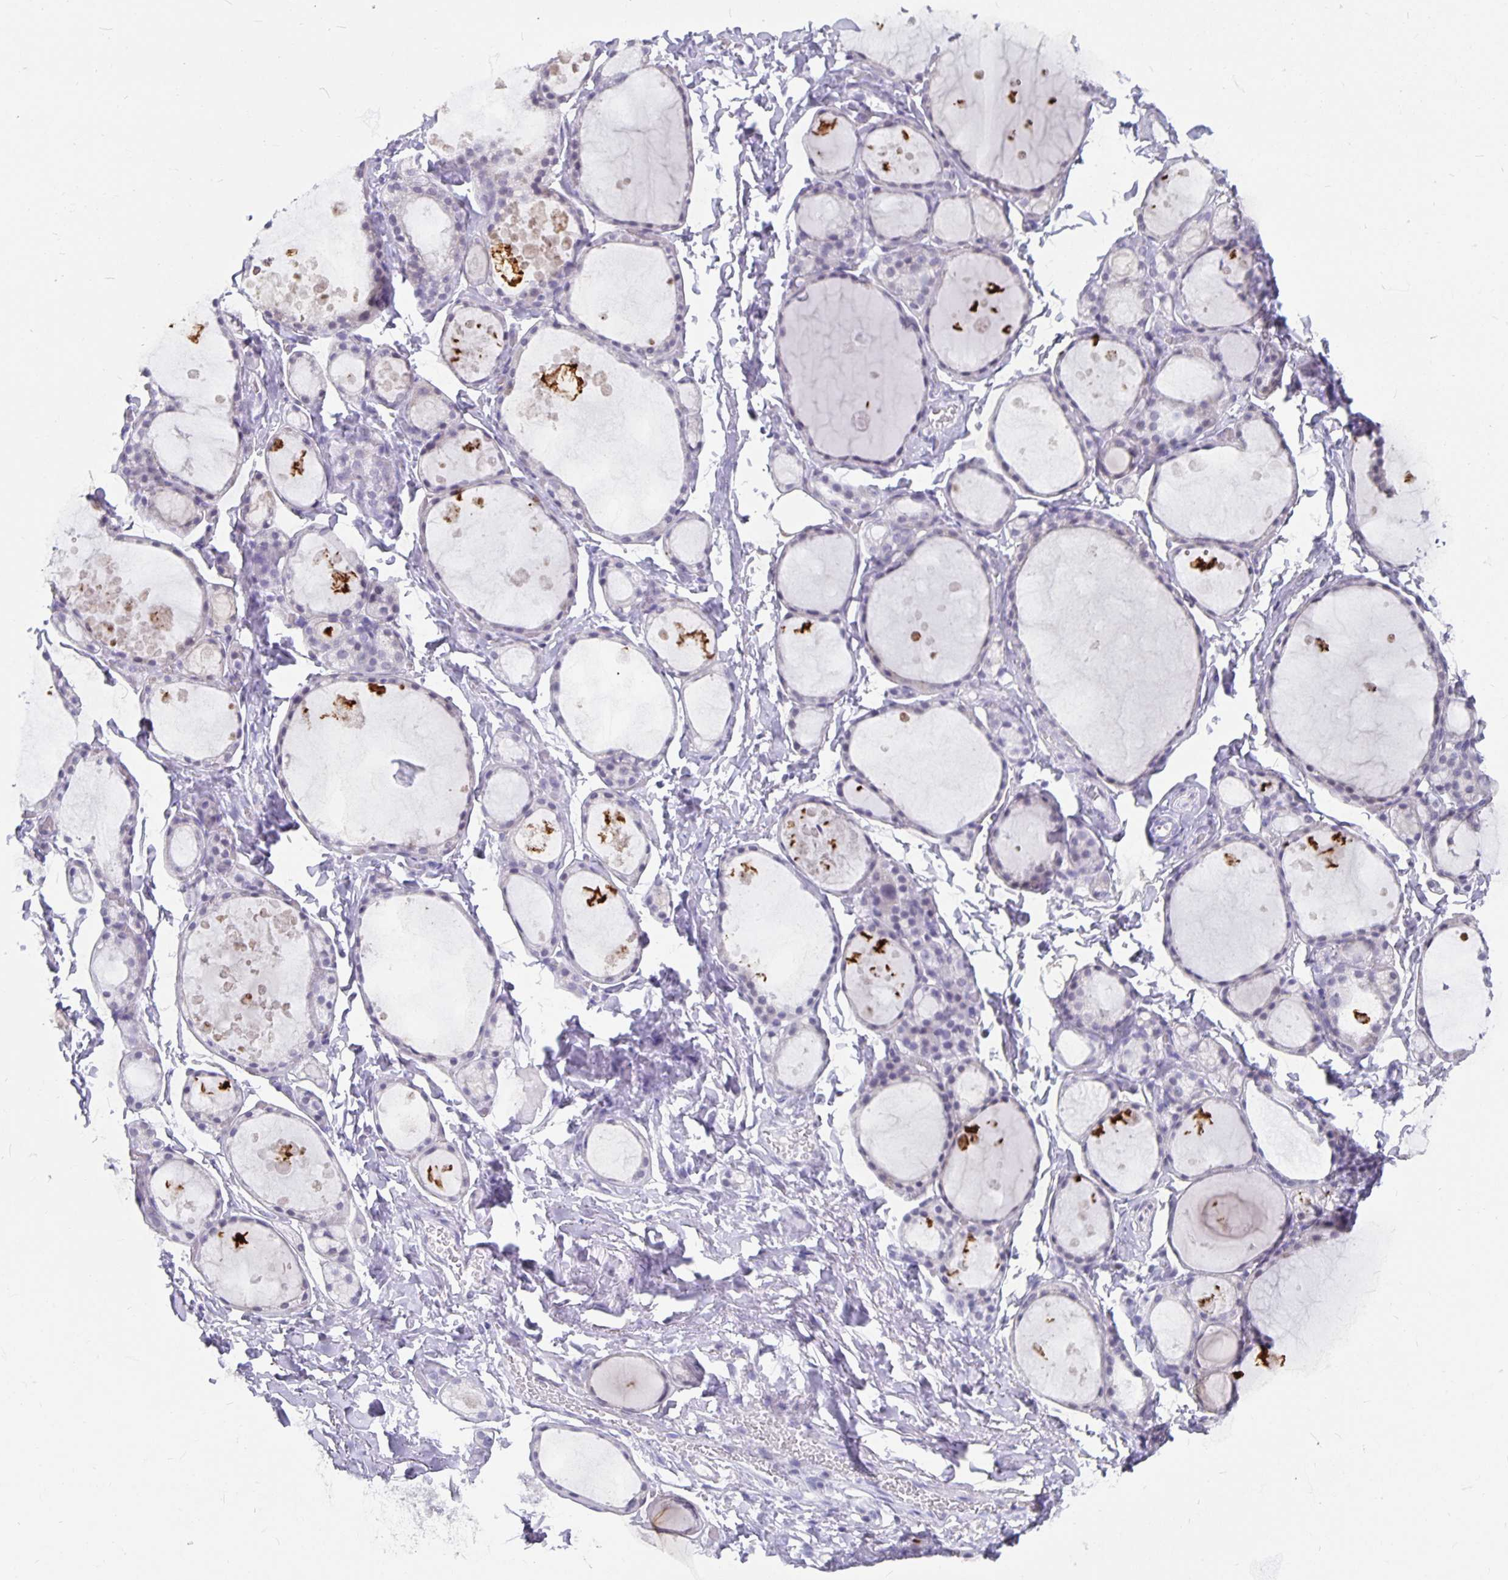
{"staining": {"intensity": "negative", "quantity": "none", "location": "none"}, "tissue": "thyroid gland", "cell_type": "Glandular cells", "image_type": "normal", "snomed": [{"axis": "morphology", "description": "Normal tissue, NOS"}, {"axis": "topography", "description": "Thyroid gland"}], "caption": "DAB immunohistochemical staining of normal human thyroid gland shows no significant positivity in glandular cells. (Brightfield microscopy of DAB immunohistochemistry at high magnification).", "gene": "OLIG2", "patient": {"sex": "male", "age": 68}}